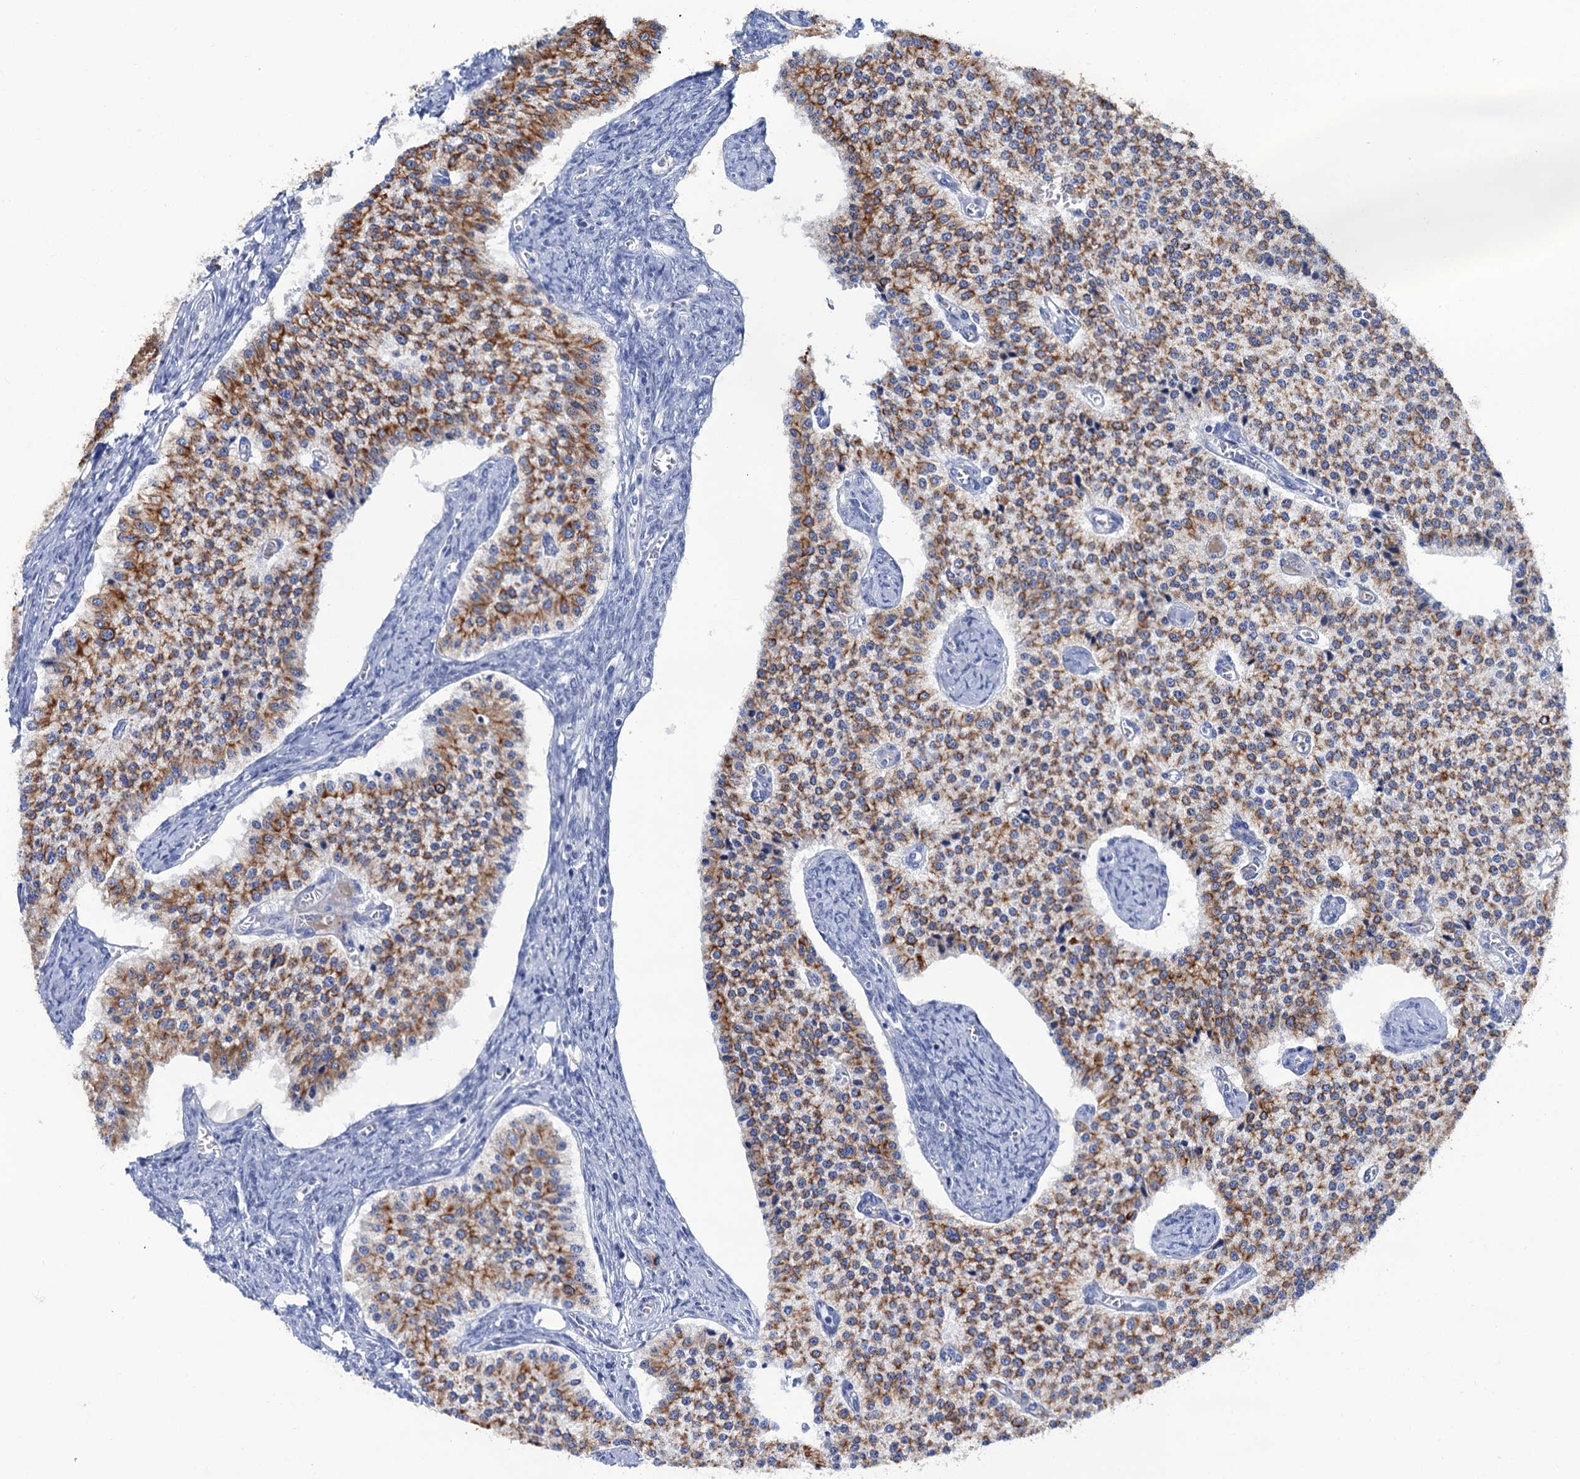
{"staining": {"intensity": "moderate", "quantity": ">75%", "location": "cytoplasmic/membranous"}, "tissue": "carcinoid", "cell_type": "Tumor cells", "image_type": "cancer", "snomed": [{"axis": "morphology", "description": "Carcinoid, malignant, NOS"}, {"axis": "topography", "description": "Colon"}], "caption": "Malignant carcinoid tissue displays moderate cytoplasmic/membranous expression in approximately >75% of tumor cells", "gene": "RAB3IP", "patient": {"sex": "female", "age": 52}}